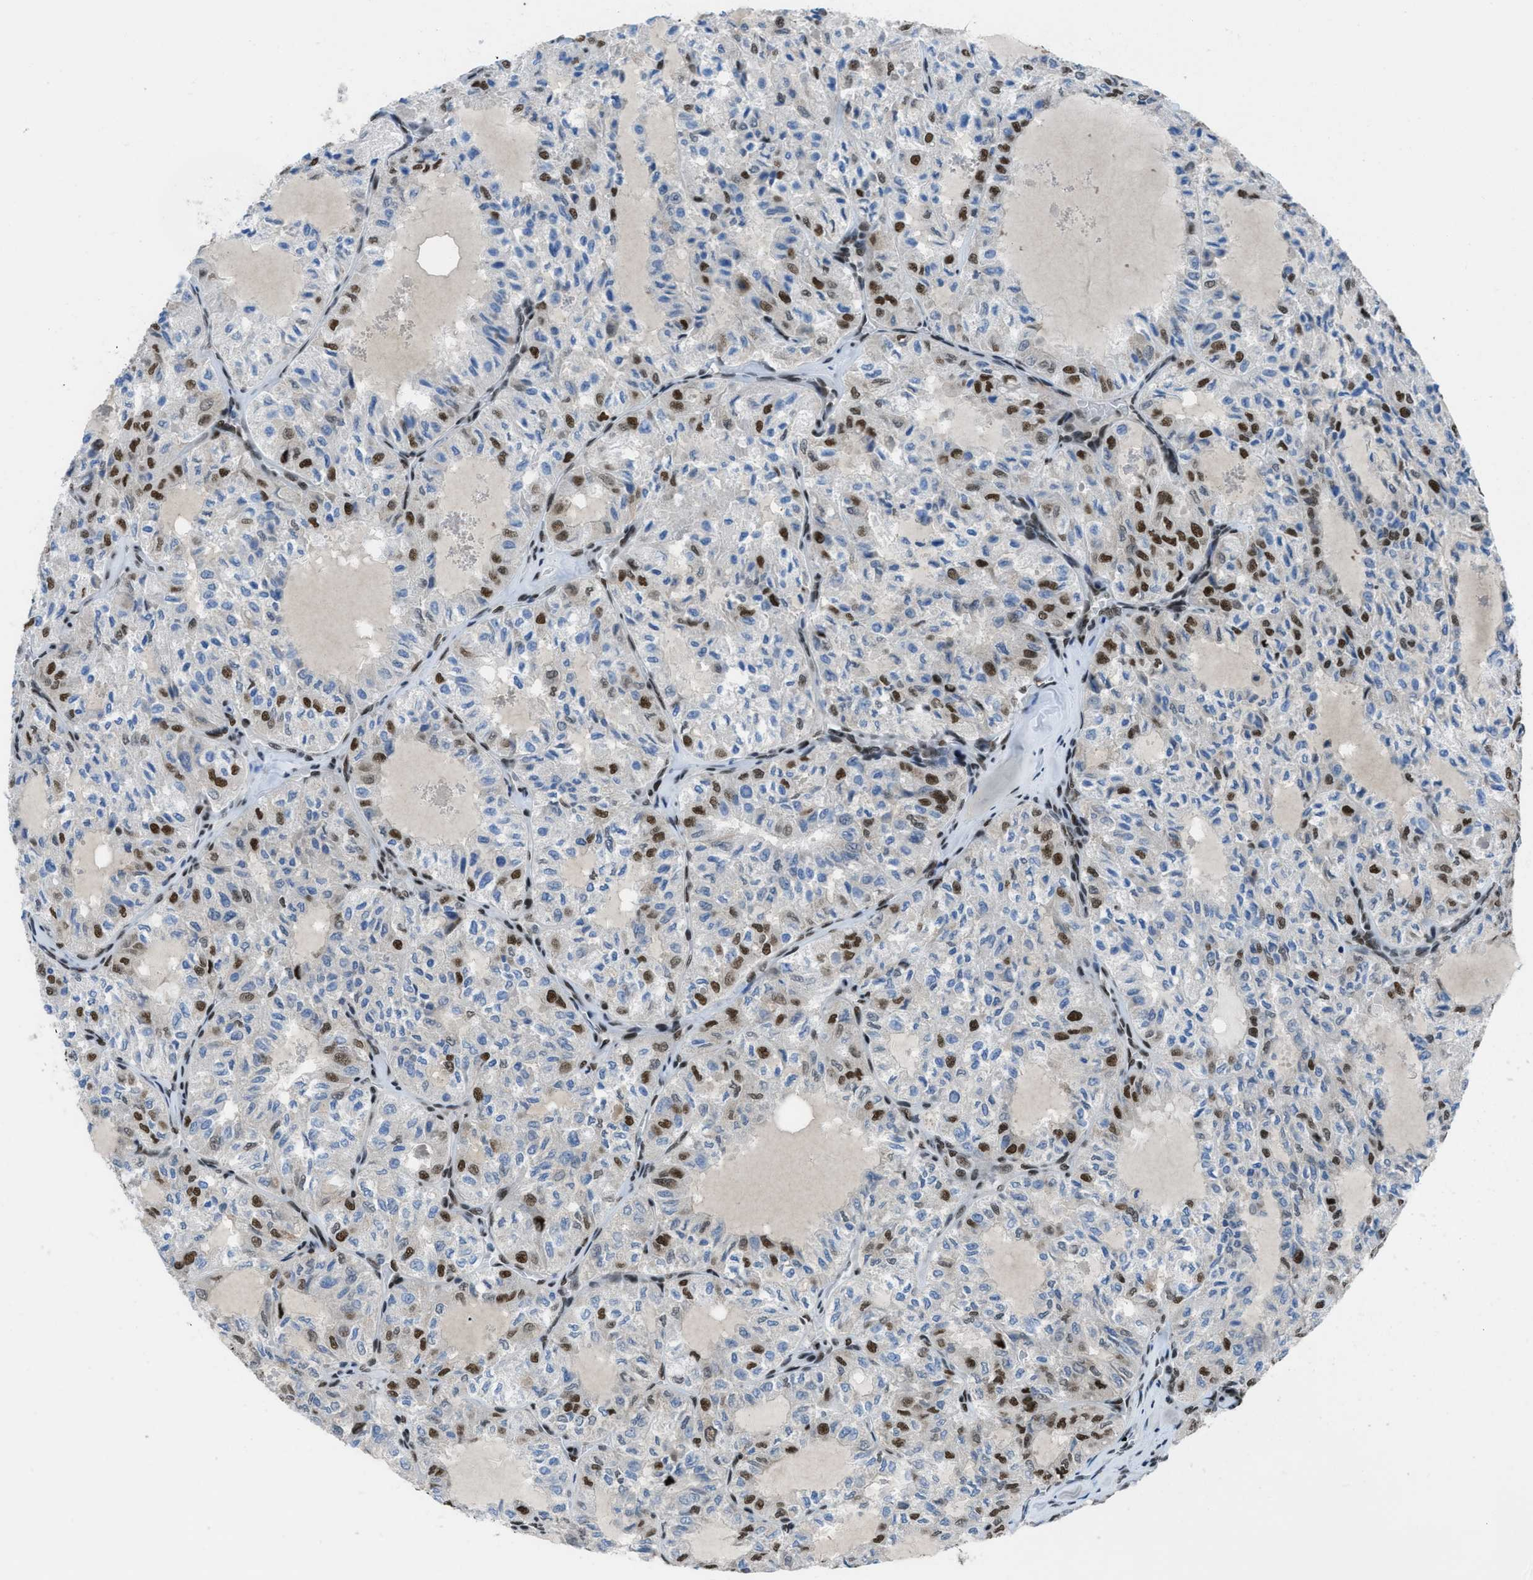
{"staining": {"intensity": "strong", "quantity": "<25%", "location": "nuclear"}, "tissue": "thyroid cancer", "cell_type": "Tumor cells", "image_type": "cancer", "snomed": [{"axis": "morphology", "description": "Follicular adenoma carcinoma, NOS"}, {"axis": "topography", "description": "Thyroid gland"}], "caption": "Thyroid cancer (follicular adenoma carcinoma) was stained to show a protein in brown. There is medium levels of strong nuclear expression in about <25% of tumor cells.", "gene": "GATAD2B", "patient": {"sex": "male", "age": 75}}